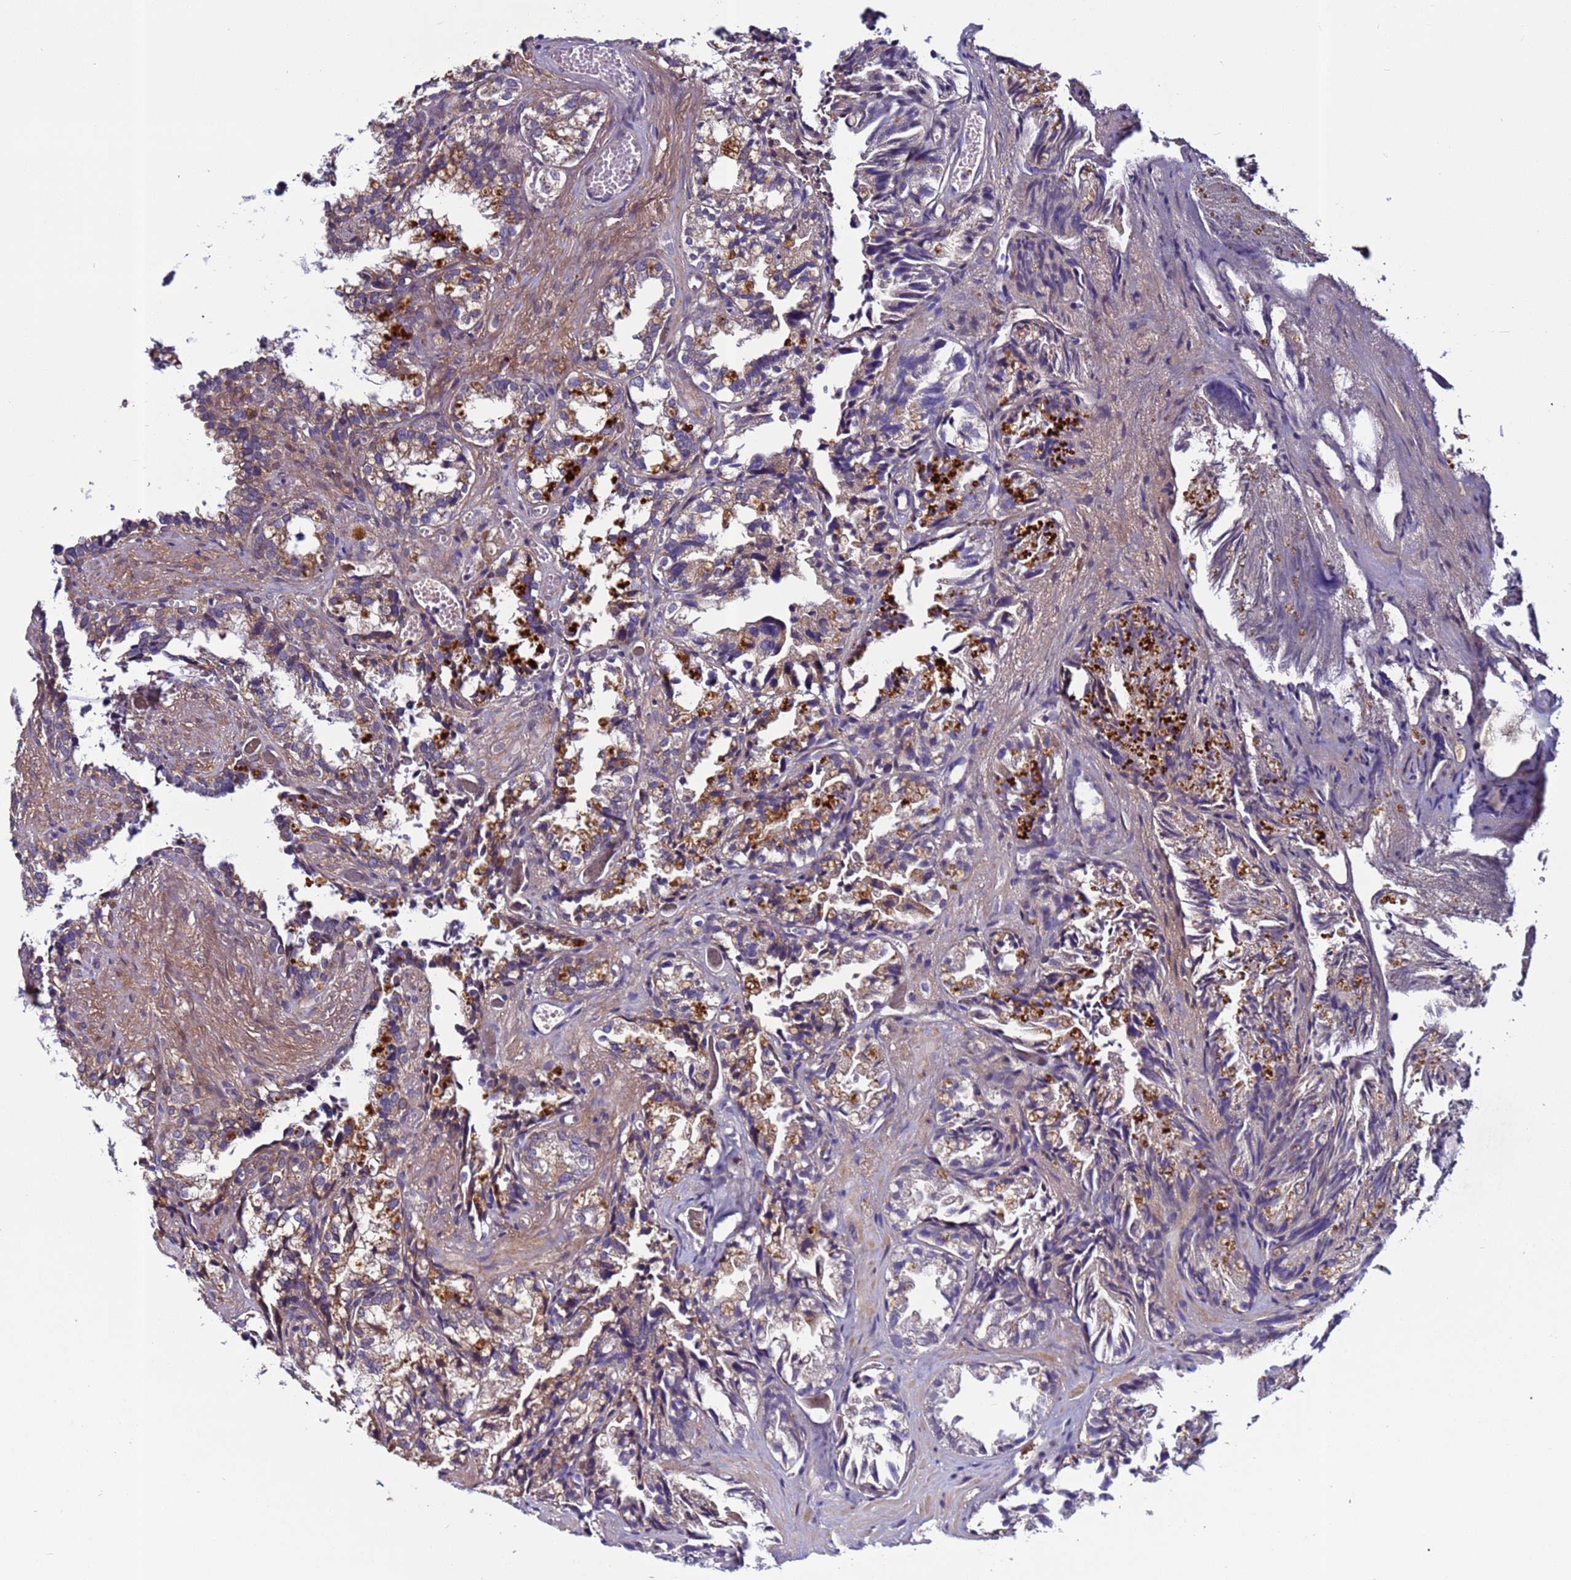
{"staining": {"intensity": "strong", "quantity": "<25%", "location": "cytoplasmic/membranous"}, "tissue": "seminal vesicle", "cell_type": "Glandular cells", "image_type": "normal", "snomed": [{"axis": "morphology", "description": "Normal tissue, NOS"}, {"axis": "topography", "description": "Prostate"}, {"axis": "topography", "description": "Seminal veicle"}], "caption": "Strong cytoplasmic/membranous staining for a protein is appreciated in about <25% of glandular cells of normal seminal vesicle using IHC.", "gene": "C8G", "patient": {"sex": "male", "age": 51}}